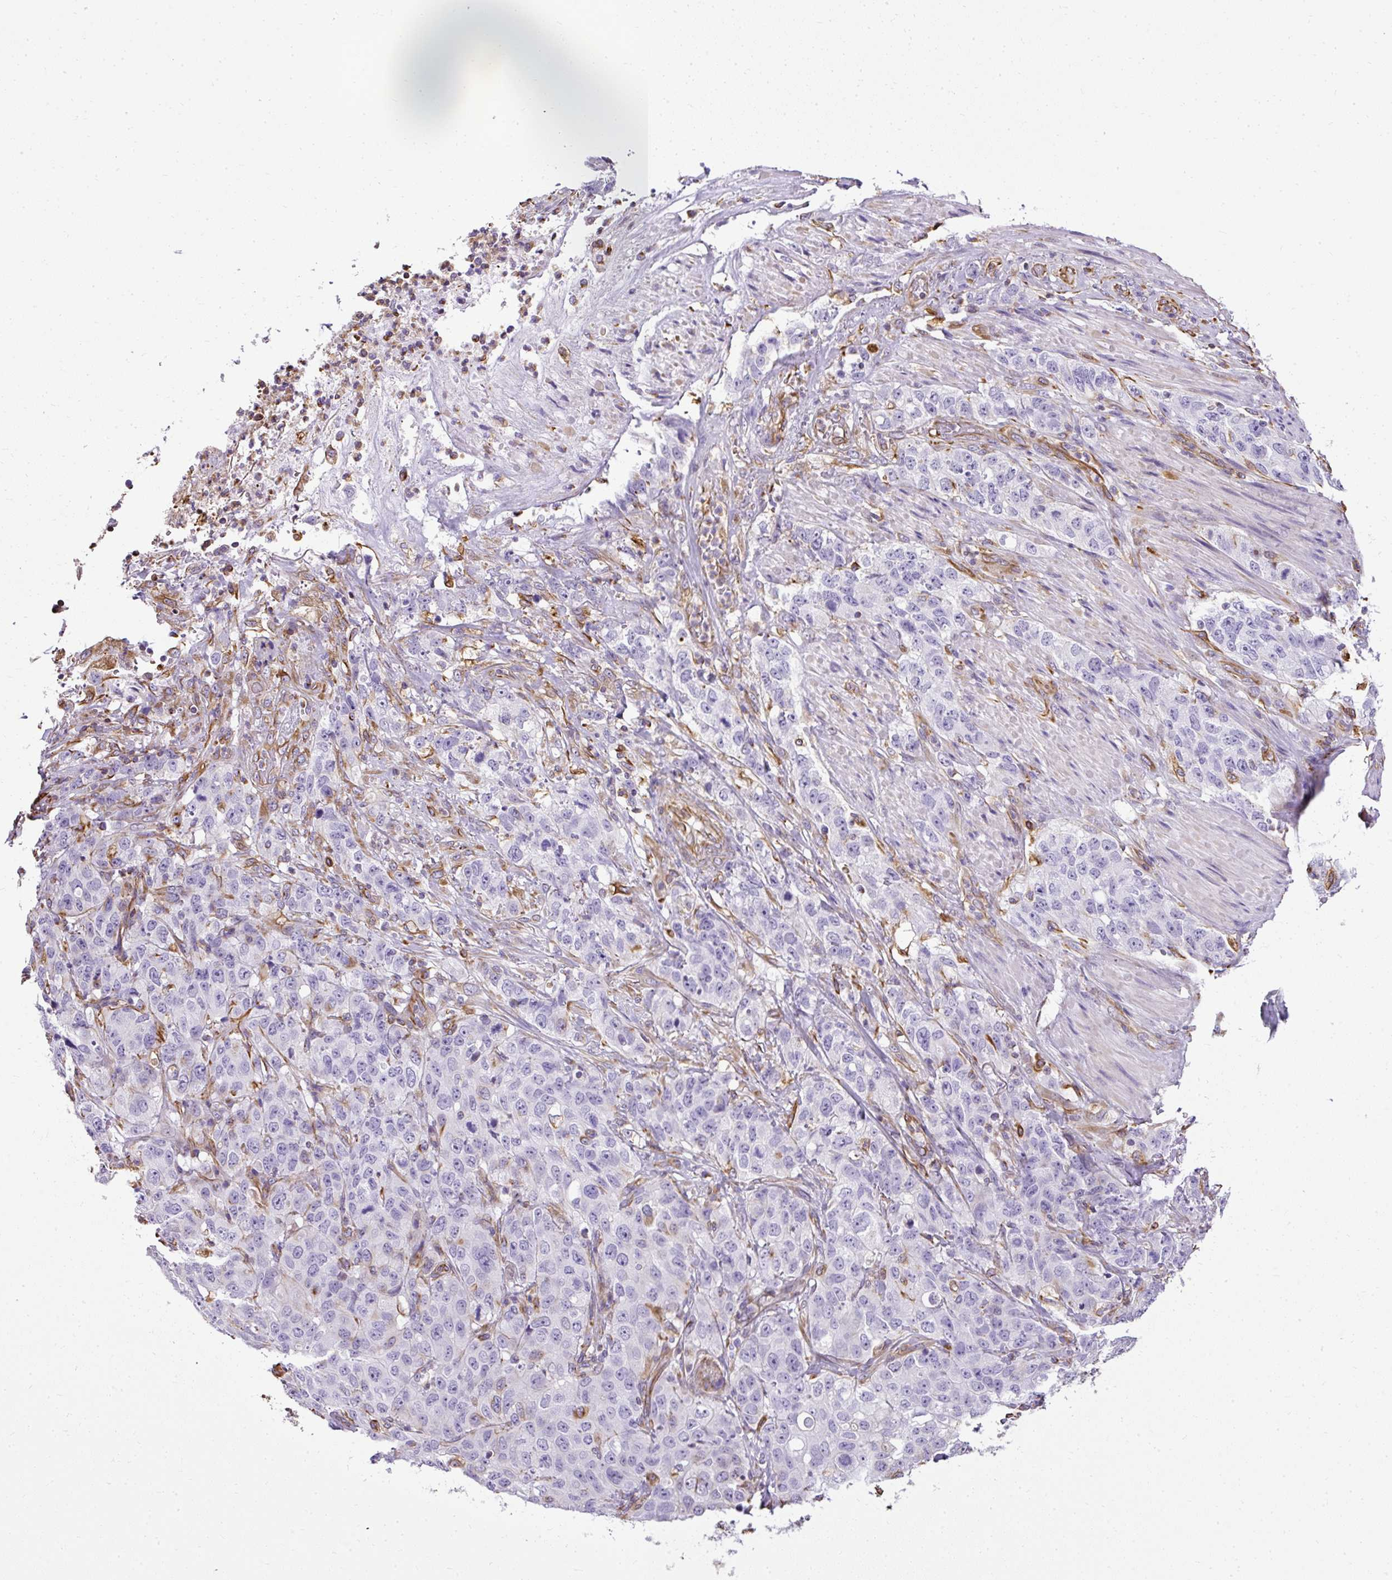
{"staining": {"intensity": "negative", "quantity": "none", "location": "none"}, "tissue": "stomach cancer", "cell_type": "Tumor cells", "image_type": "cancer", "snomed": [{"axis": "morphology", "description": "Adenocarcinoma, NOS"}, {"axis": "topography", "description": "Stomach"}], "caption": "Immunohistochemical staining of adenocarcinoma (stomach) demonstrates no significant staining in tumor cells.", "gene": "PLS1", "patient": {"sex": "male", "age": 48}}